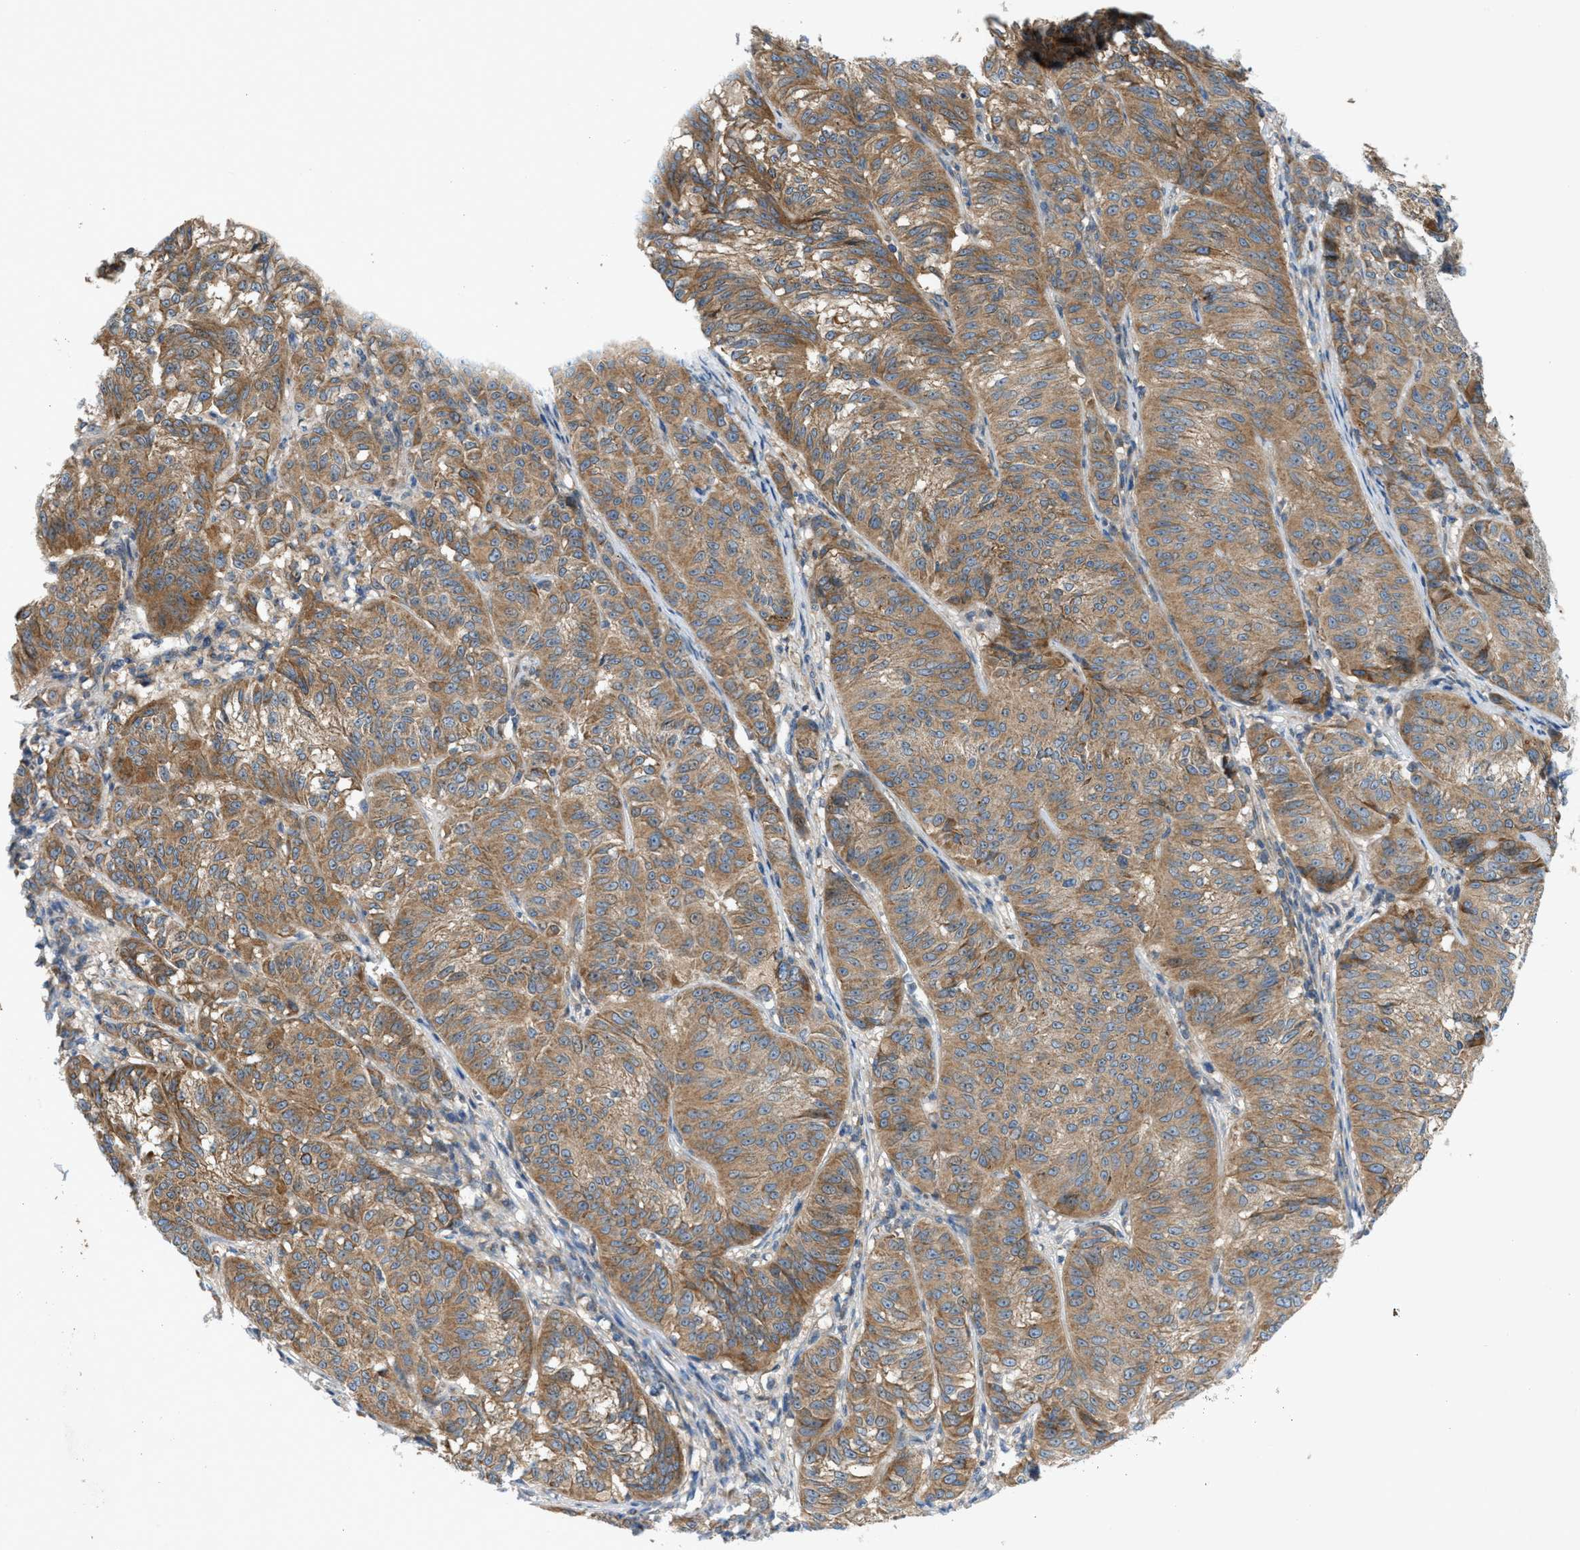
{"staining": {"intensity": "moderate", "quantity": ">75%", "location": "cytoplasmic/membranous"}, "tissue": "melanoma", "cell_type": "Tumor cells", "image_type": "cancer", "snomed": [{"axis": "morphology", "description": "Malignant melanoma, NOS"}, {"axis": "topography", "description": "Skin"}], "caption": "Immunohistochemical staining of human malignant melanoma shows moderate cytoplasmic/membranous protein positivity in approximately >75% of tumor cells. The protein is shown in brown color, while the nuclei are stained blue.", "gene": "CYB5D1", "patient": {"sex": "female", "age": 72}}